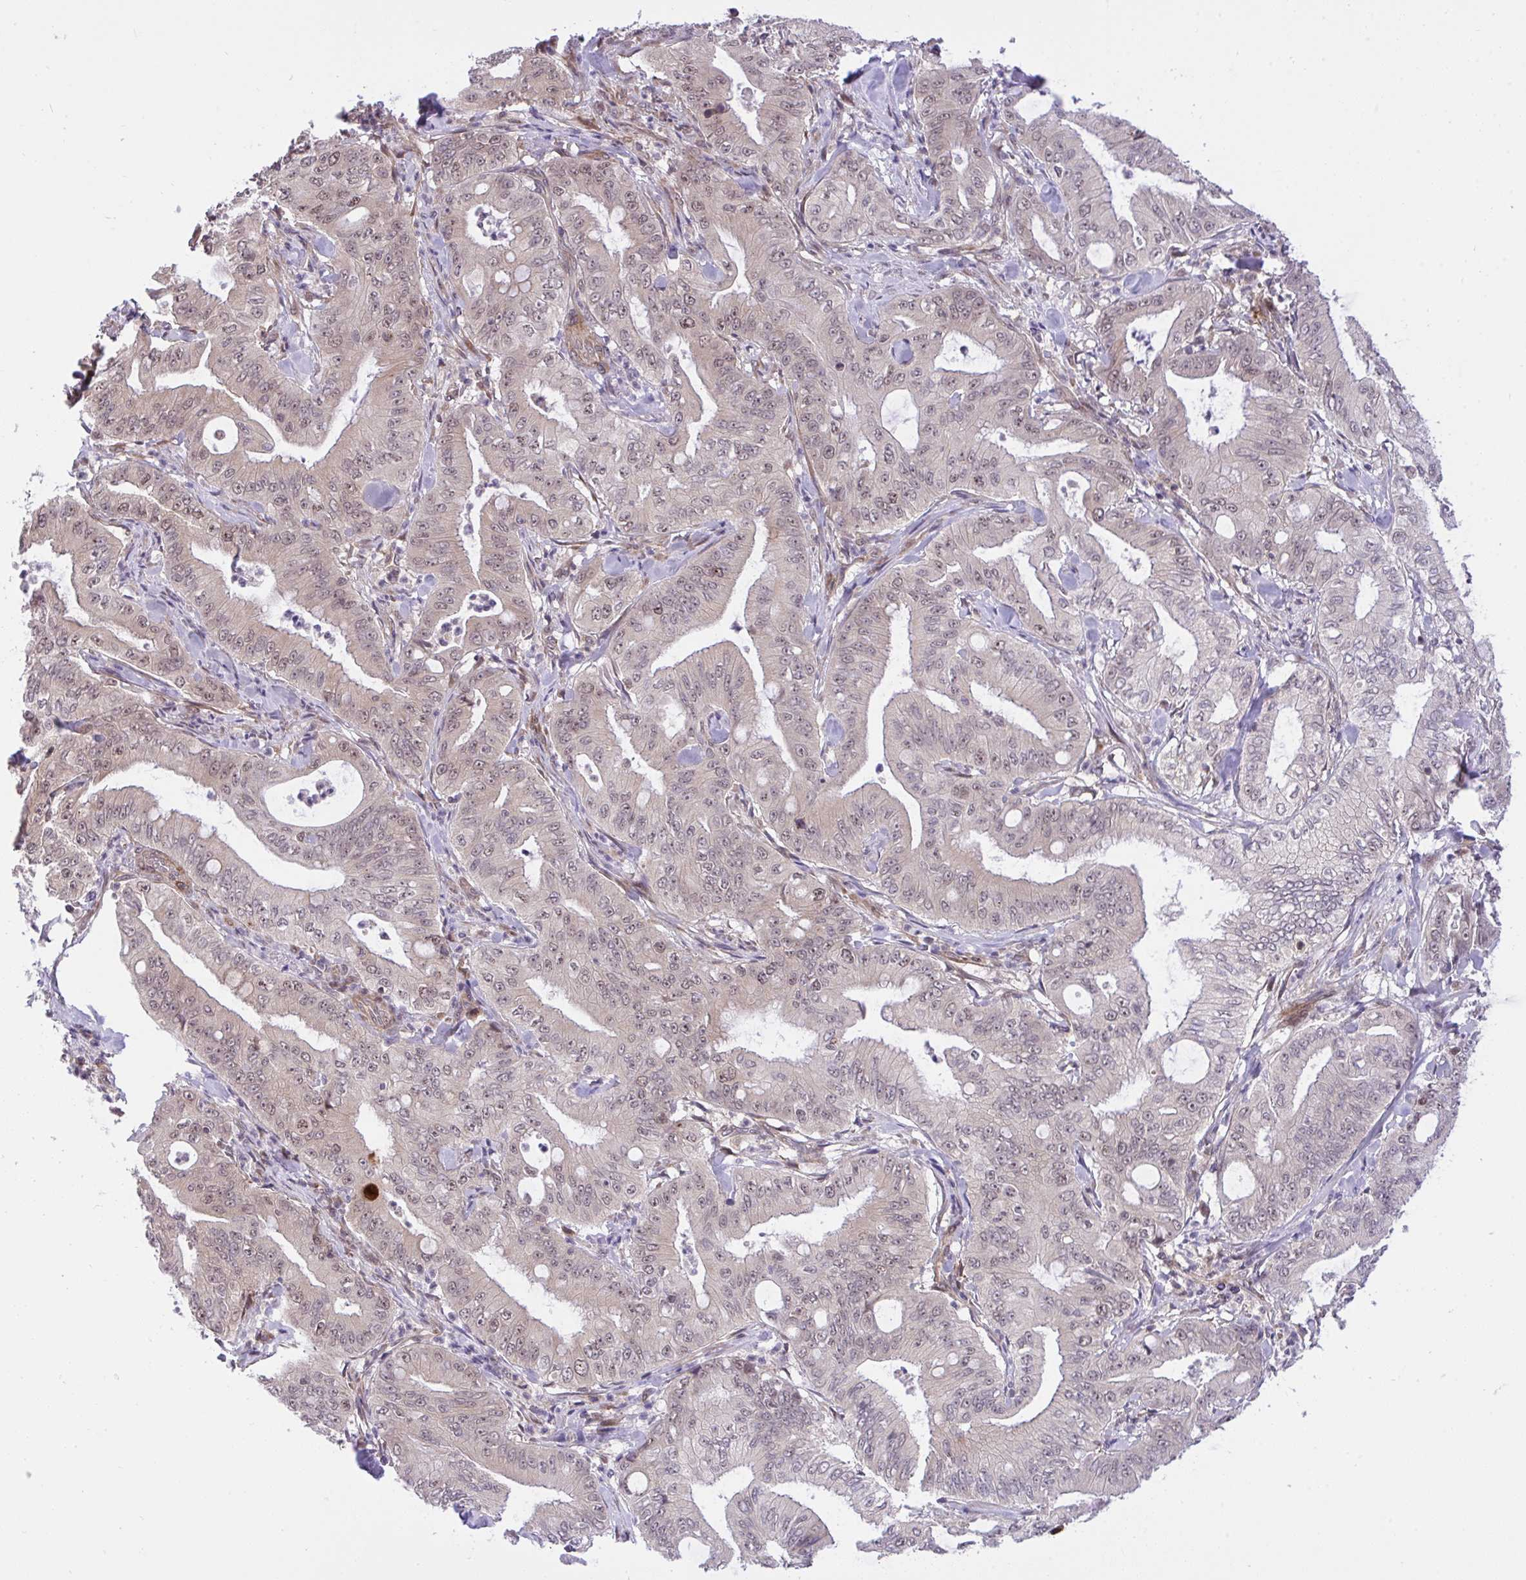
{"staining": {"intensity": "negative", "quantity": "none", "location": "none"}, "tissue": "pancreatic cancer", "cell_type": "Tumor cells", "image_type": "cancer", "snomed": [{"axis": "morphology", "description": "Adenocarcinoma, NOS"}, {"axis": "topography", "description": "Pancreas"}], "caption": "Immunohistochemistry of human adenocarcinoma (pancreatic) reveals no expression in tumor cells.", "gene": "ERI1", "patient": {"sex": "male", "age": 71}}